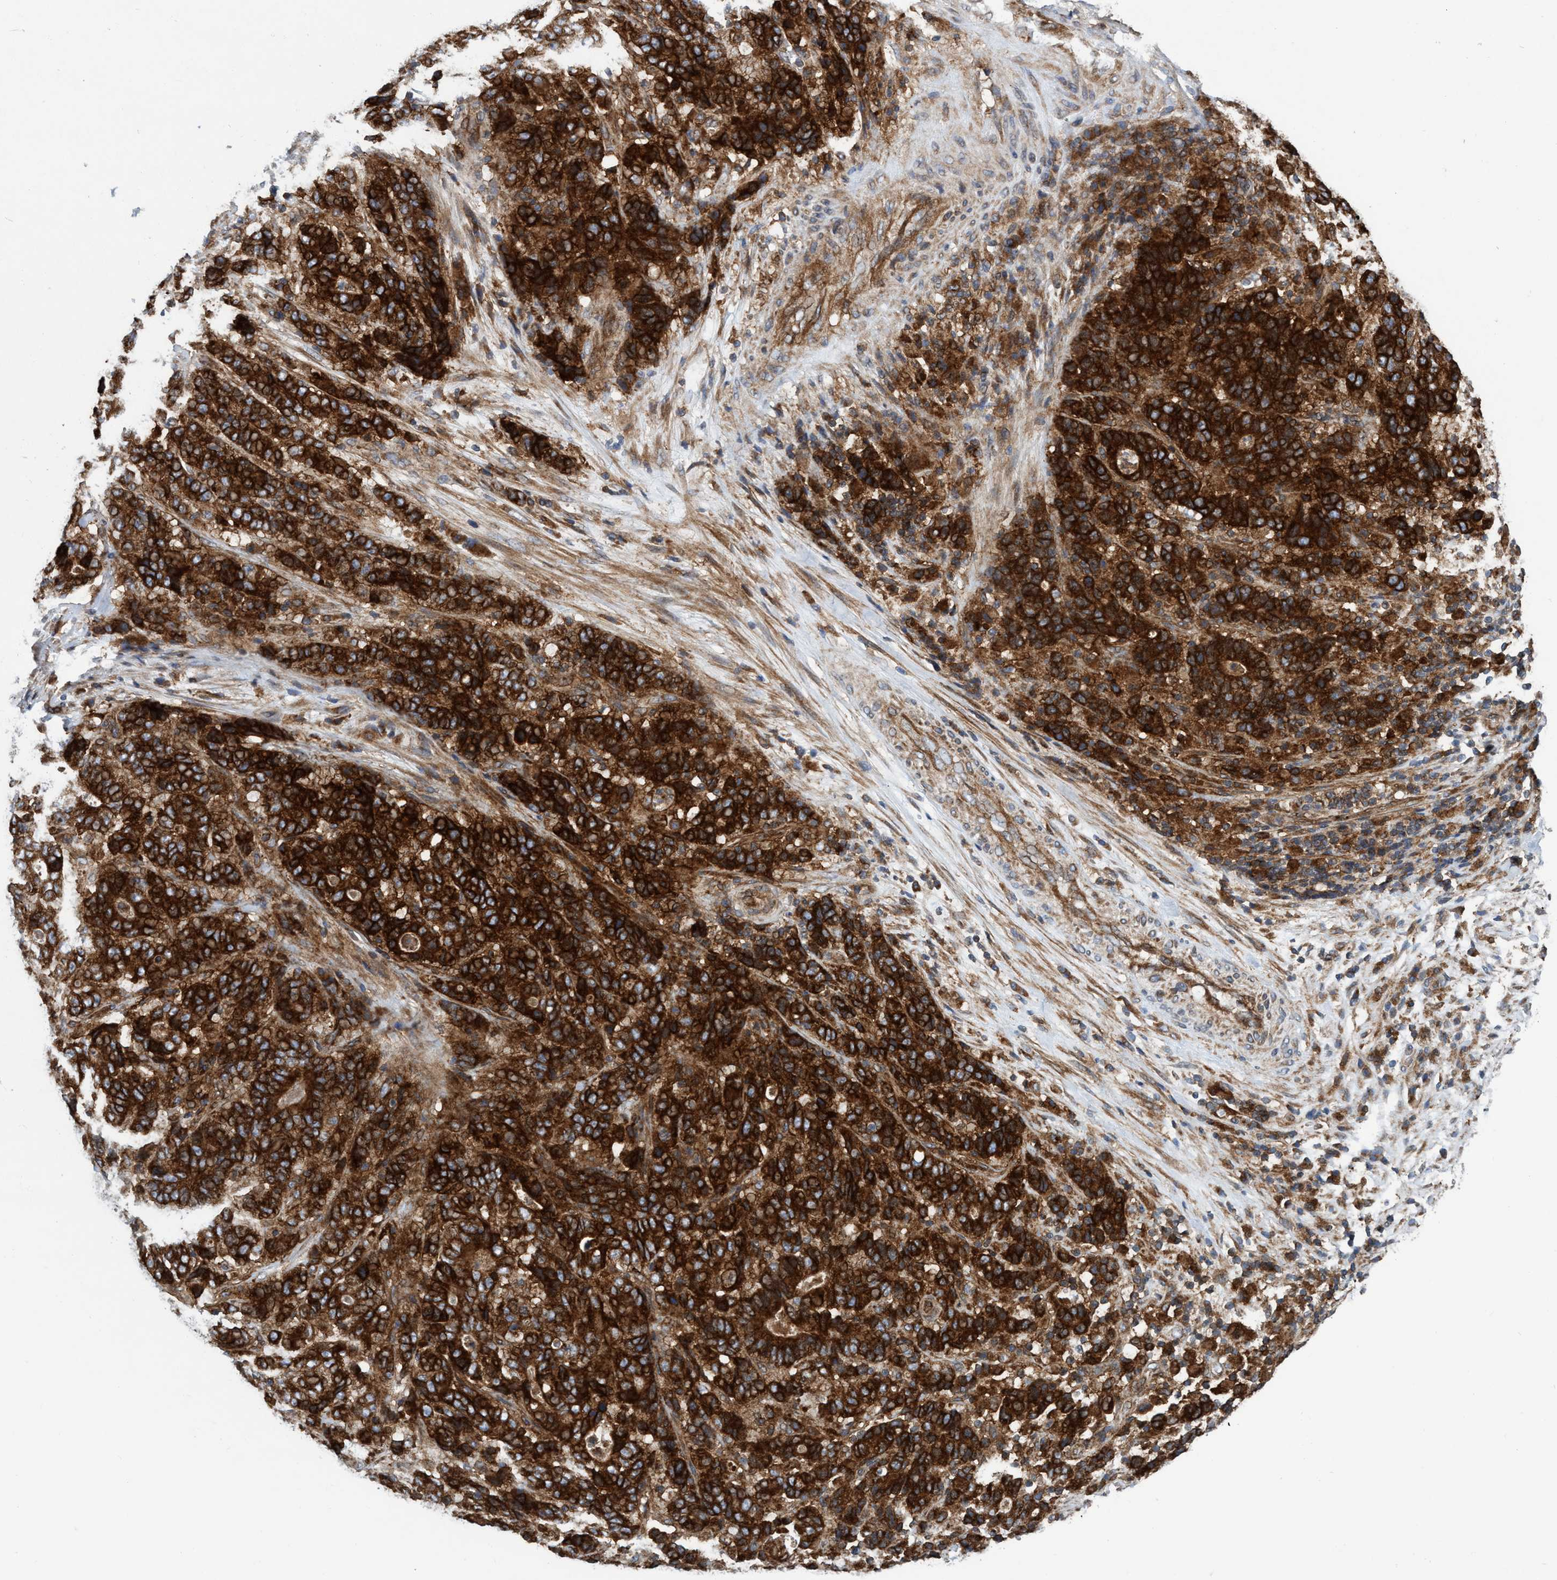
{"staining": {"intensity": "strong", "quantity": ">75%", "location": "cytoplasmic/membranous"}, "tissue": "stomach cancer", "cell_type": "Tumor cells", "image_type": "cancer", "snomed": [{"axis": "morphology", "description": "Adenocarcinoma, NOS"}, {"axis": "topography", "description": "Stomach"}], "caption": "Stomach adenocarcinoma was stained to show a protein in brown. There is high levels of strong cytoplasmic/membranous expression in approximately >75% of tumor cells. The protein of interest is stained brown, and the nuclei are stained in blue (DAB IHC with brightfield microscopy, high magnification).", "gene": "SLC16A3", "patient": {"sex": "female", "age": 73}}